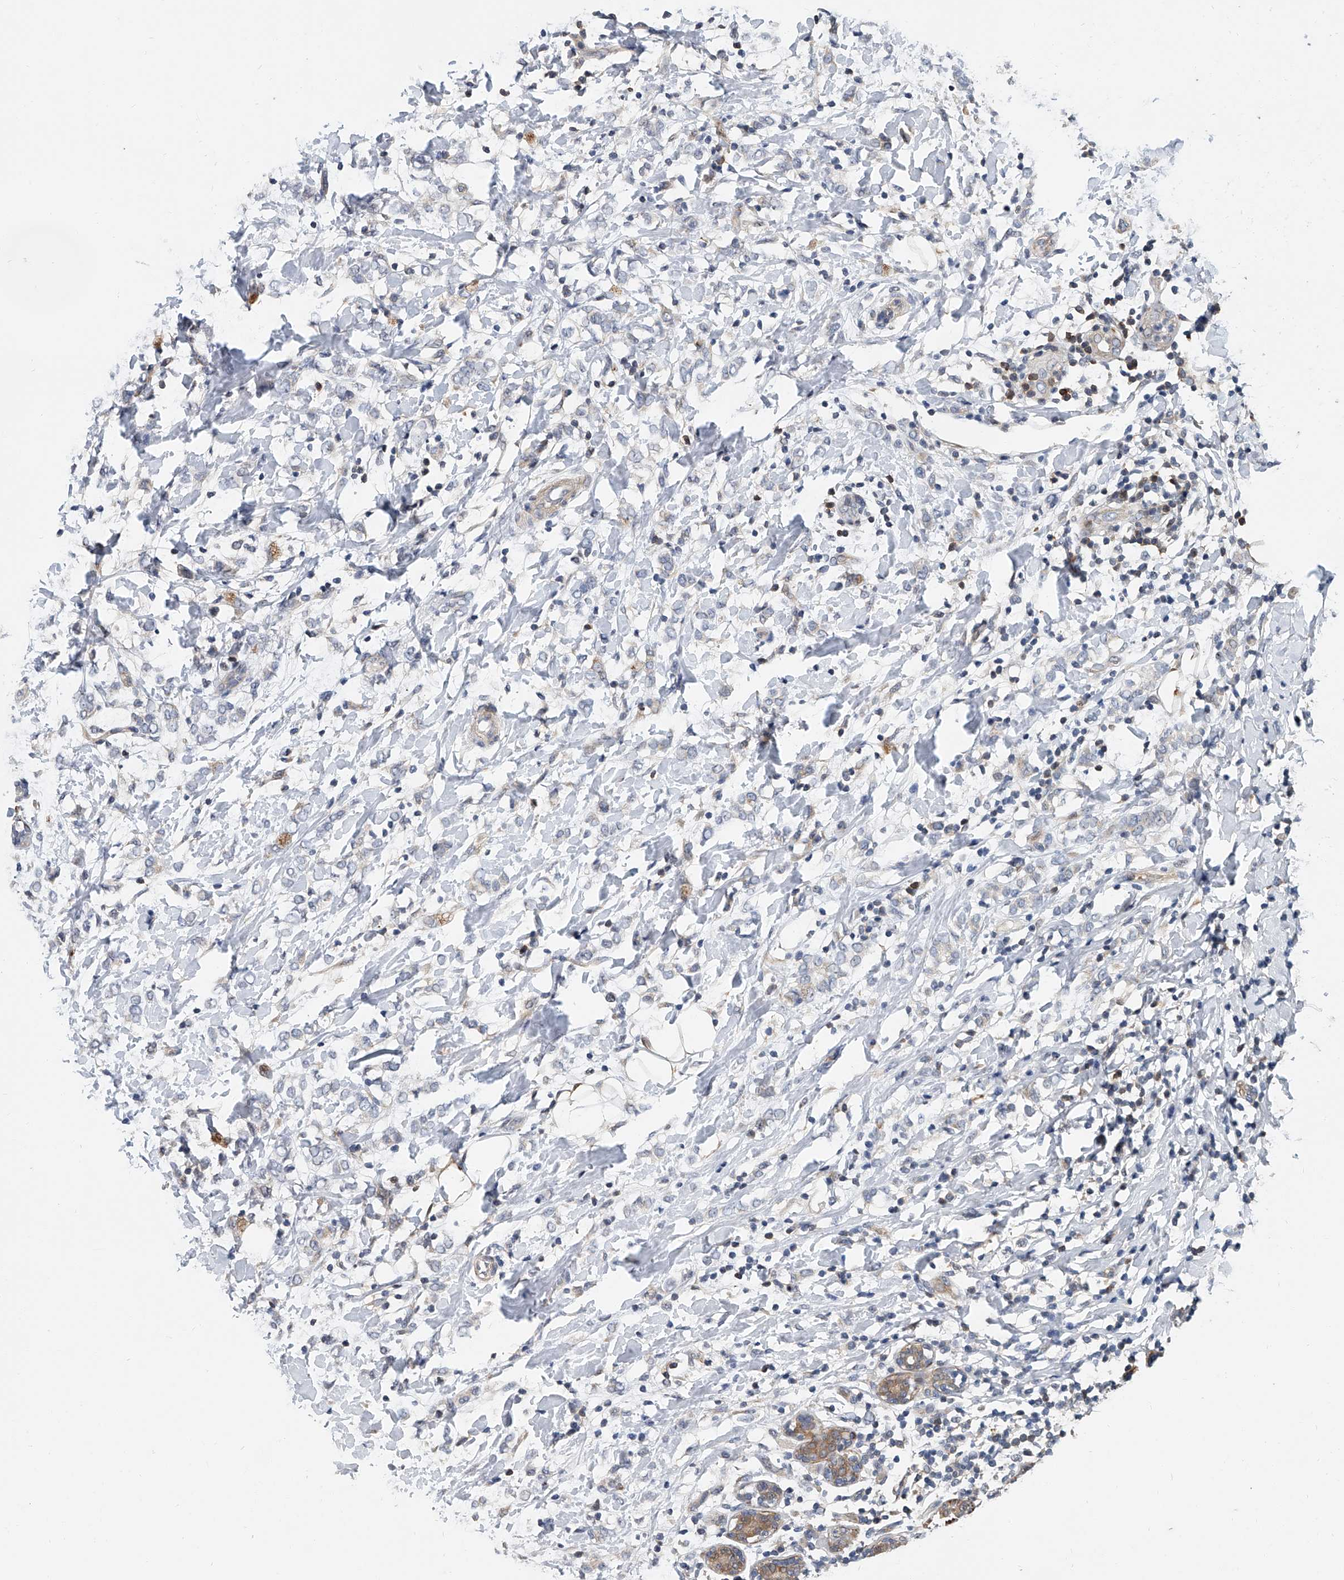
{"staining": {"intensity": "negative", "quantity": "none", "location": "none"}, "tissue": "breast cancer", "cell_type": "Tumor cells", "image_type": "cancer", "snomed": [{"axis": "morphology", "description": "Normal tissue, NOS"}, {"axis": "morphology", "description": "Lobular carcinoma"}, {"axis": "topography", "description": "Breast"}], "caption": "An immunohistochemistry (IHC) histopathology image of breast cancer is shown. There is no staining in tumor cells of breast cancer.", "gene": "CD200", "patient": {"sex": "female", "age": 47}}